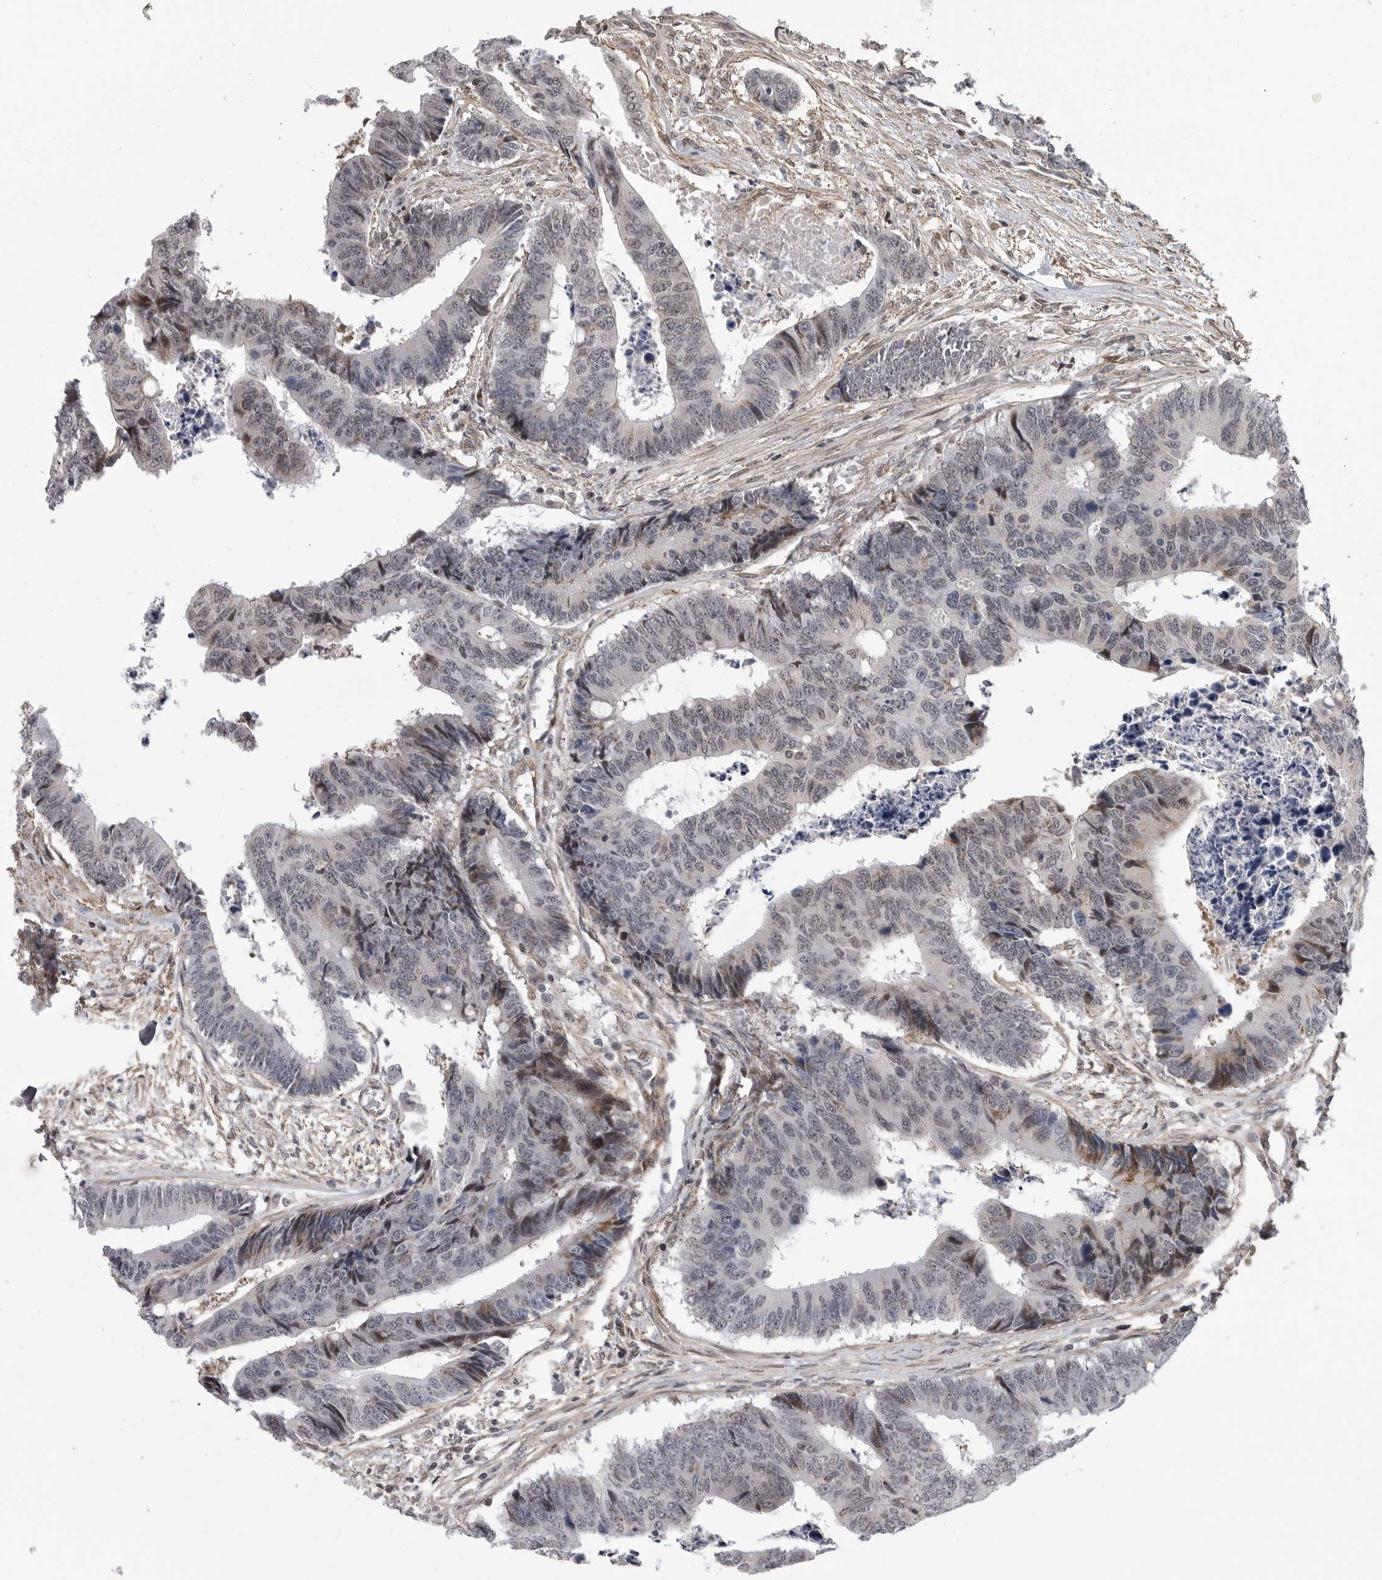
{"staining": {"intensity": "moderate", "quantity": "<25%", "location": "cytoplasmic/membranous"}, "tissue": "colorectal cancer", "cell_type": "Tumor cells", "image_type": "cancer", "snomed": [{"axis": "morphology", "description": "Adenocarcinoma, NOS"}, {"axis": "topography", "description": "Rectum"}], "caption": "A brown stain shows moderate cytoplasmic/membranous expression of a protein in human colorectal adenocarcinoma tumor cells. Using DAB (brown) and hematoxylin (blue) stains, captured at high magnification using brightfield microscopy.", "gene": "TMPRSS11F", "patient": {"sex": "male", "age": 84}}